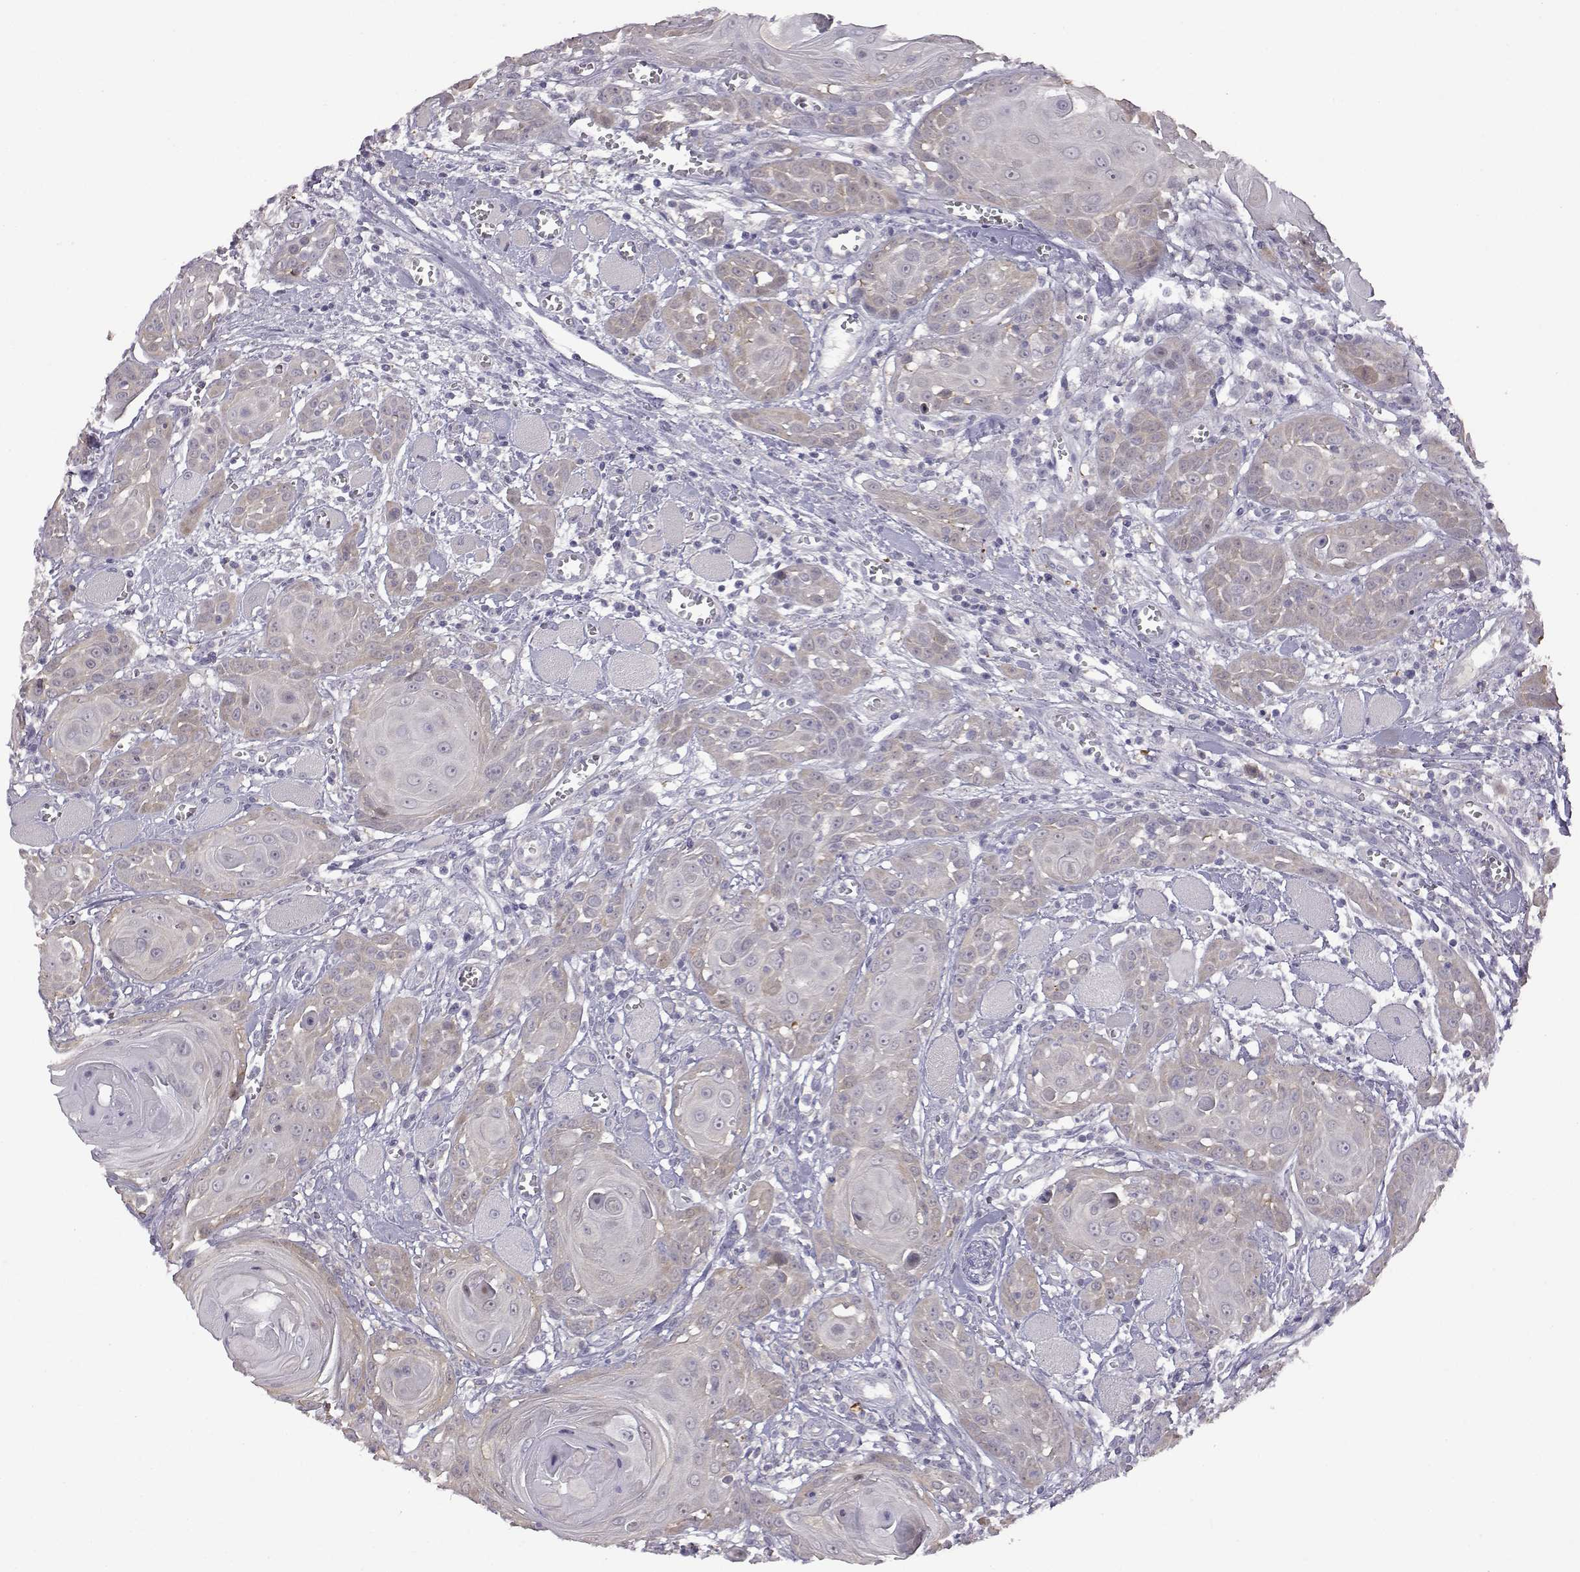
{"staining": {"intensity": "weak", "quantity": "25%-75%", "location": "cytoplasmic/membranous"}, "tissue": "head and neck cancer", "cell_type": "Tumor cells", "image_type": "cancer", "snomed": [{"axis": "morphology", "description": "Squamous cell carcinoma, NOS"}, {"axis": "topography", "description": "Head-Neck"}], "caption": "Weak cytoplasmic/membranous positivity for a protein is appreciated in approximately 25%-75% of tumor cells of head and neck cancer (squamous cell carcinoma) using immunohistochemistry.", "gene": "VGF", "patient": {"sex": "female", "age": 80}}